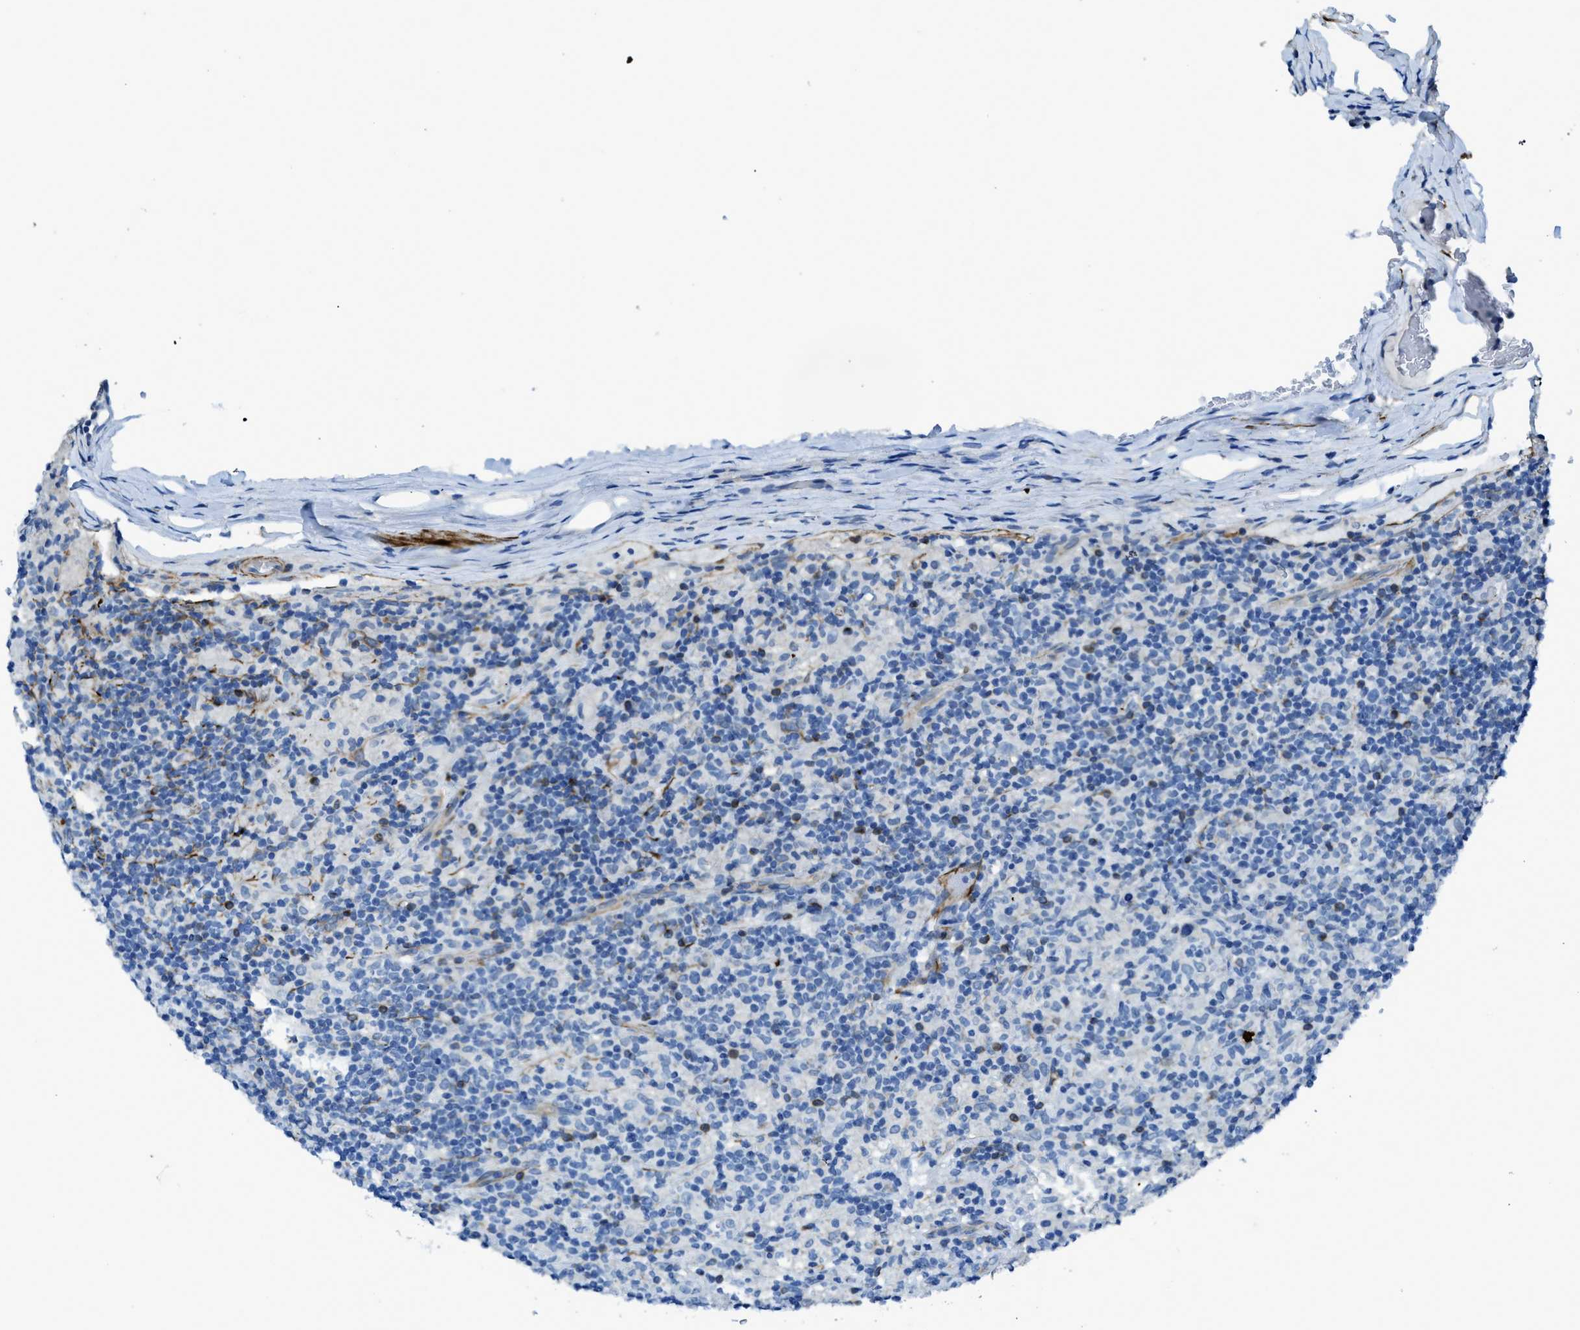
{"staining": {"intensity": "negative", "quantity": "none", "location": "none"}, "tissue": "lymphoma", "cell_type": "Tumor cells", "image_type": "cancer", "snomed": [{"axis": "morphology", "description": "Hodgkin's disease, NOS"}, {"axis": "topography", "description": "Lymph node"}], "caption": "The IHC histopathology image has no significant staining in tumor cells of Hodgkin's disease tissue.", "gene": "SYNM", "patient": {"sex": "male", "age": 70}}